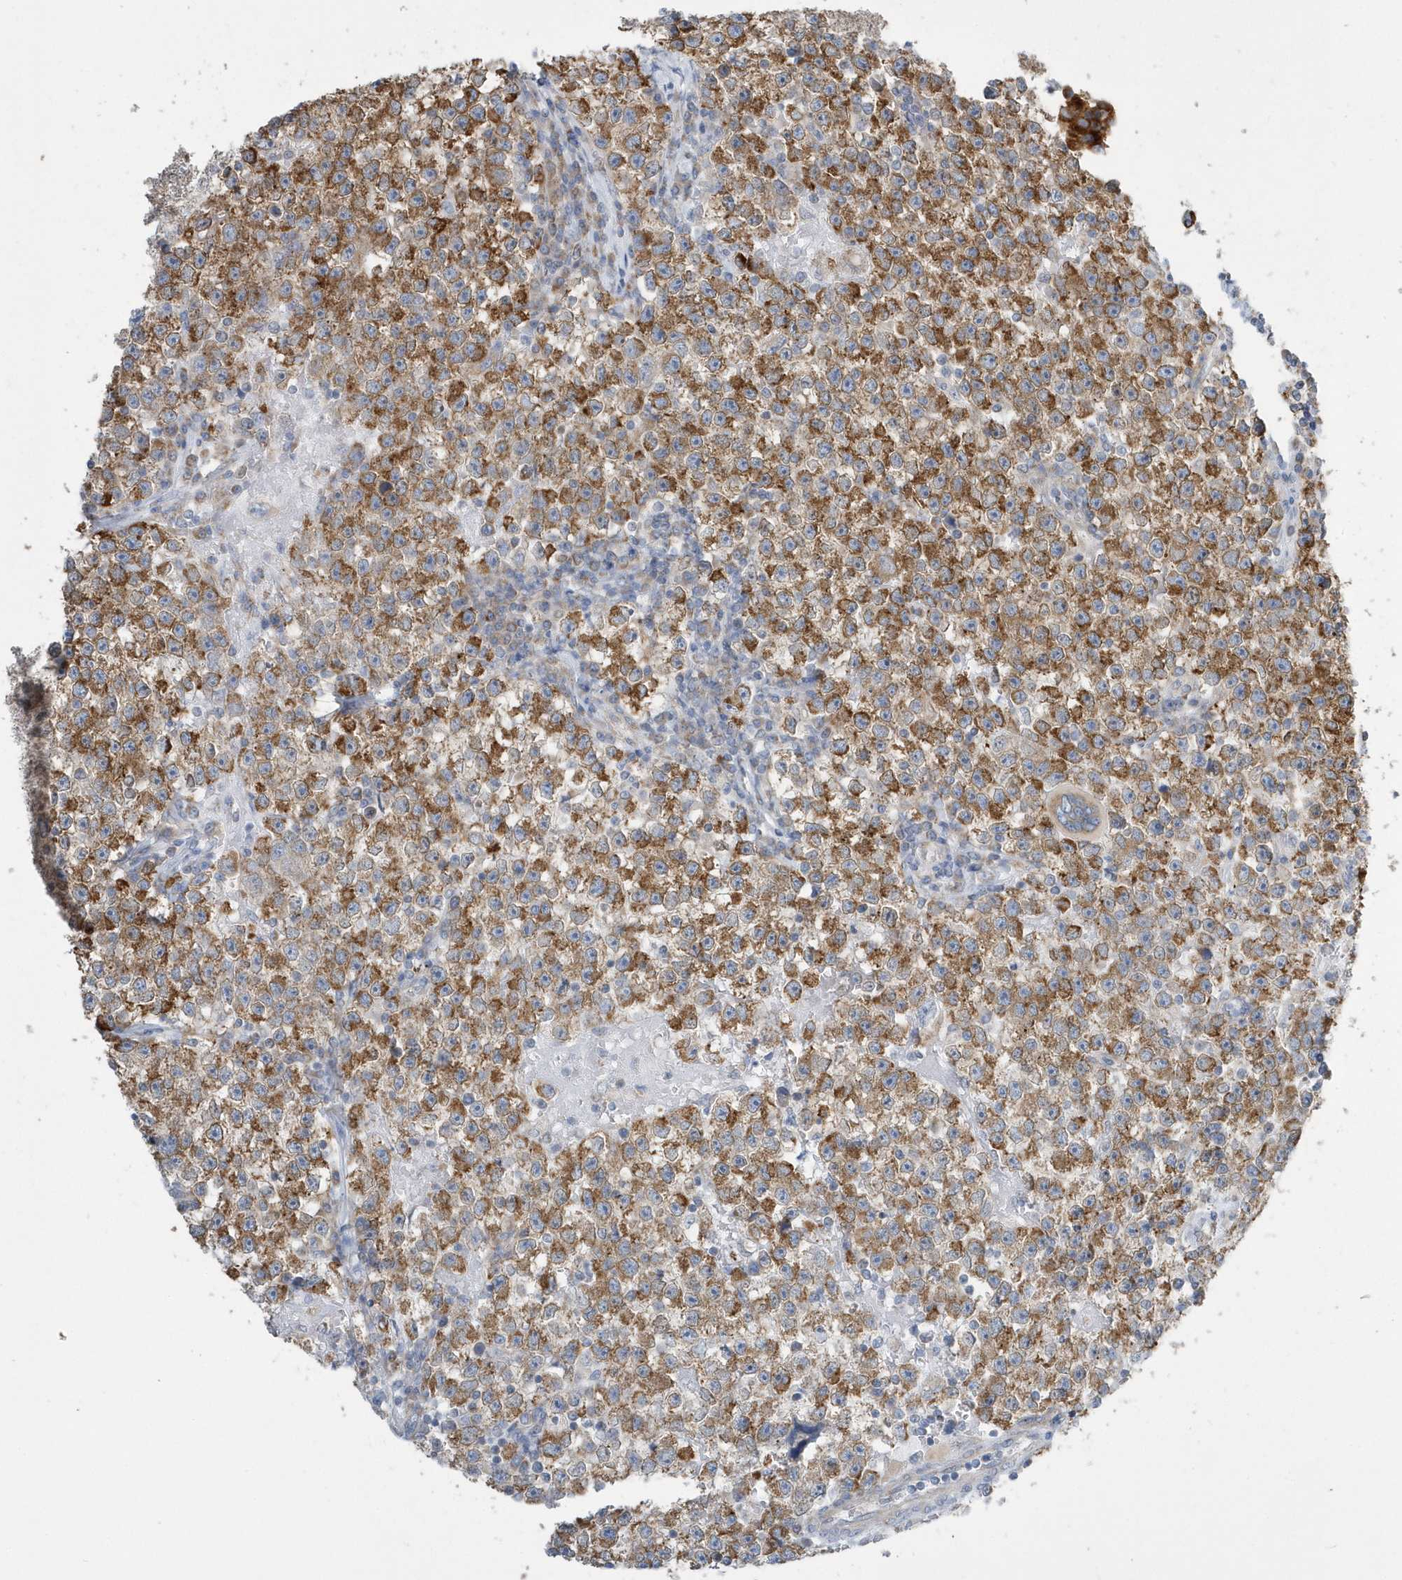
{"staining": {"intensity": "strong", "quantity": ">75%", "location": "cytoplasmic/membranous"}, "tissue": "testis cancer", "cell_type": "Tumor cells", "image_type": "cancer", "snomed": [{"axis": "morphology", "description": "Seminoma, NOS"}, {"axis": "topography", "description": "Testis"}], "caption": "Protein expression analysis of human testis seminoma reveals strong cytoplasmic/membranous staining in approximately >75% of tumor cells.", "gene": "SPATA5", "patient": {"sex": "male", "age": 22}}